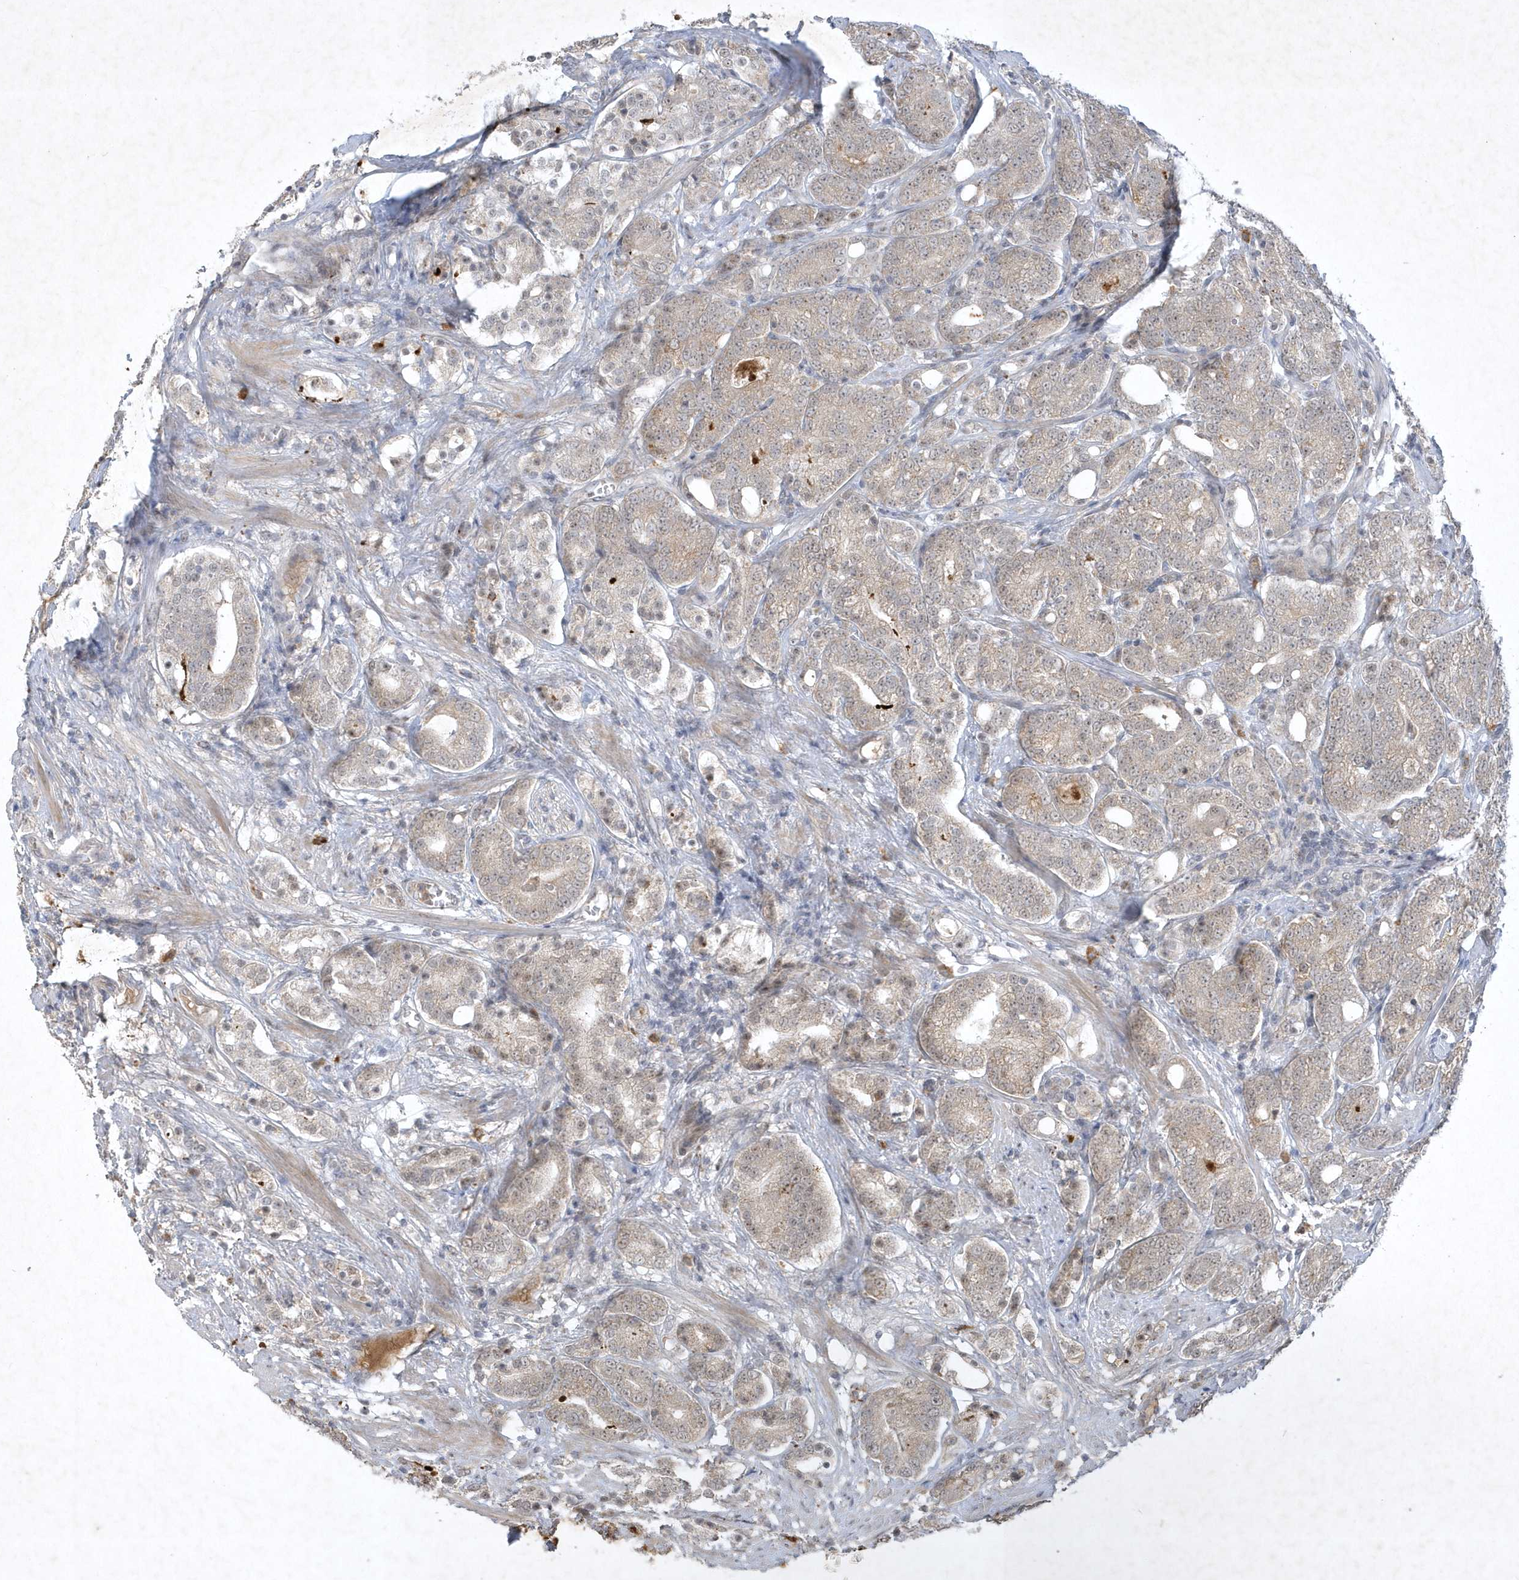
{"staining": {"intensity": "weak", "quantity": "25%-75%", "location": "cytoplasmic/membranous"}, "tissue": "prostate cancer", "cell_type": "Tumor cells", "image_type": "cancer", "snomed": [{"axis": "morphology", "description": "Adenocarcinoma, High grade"}, {"axis": "topography", "description": "Prostate"}], "caption": "Immunohistochemical staining of prostate high-grade adenocarcinoma exhibits weak cytoplasmic/membranous protein staining in approximately 25%-75% of tumor cells.", "gene": "THG1L", "patient": {"sex": "male", "age": 57}}